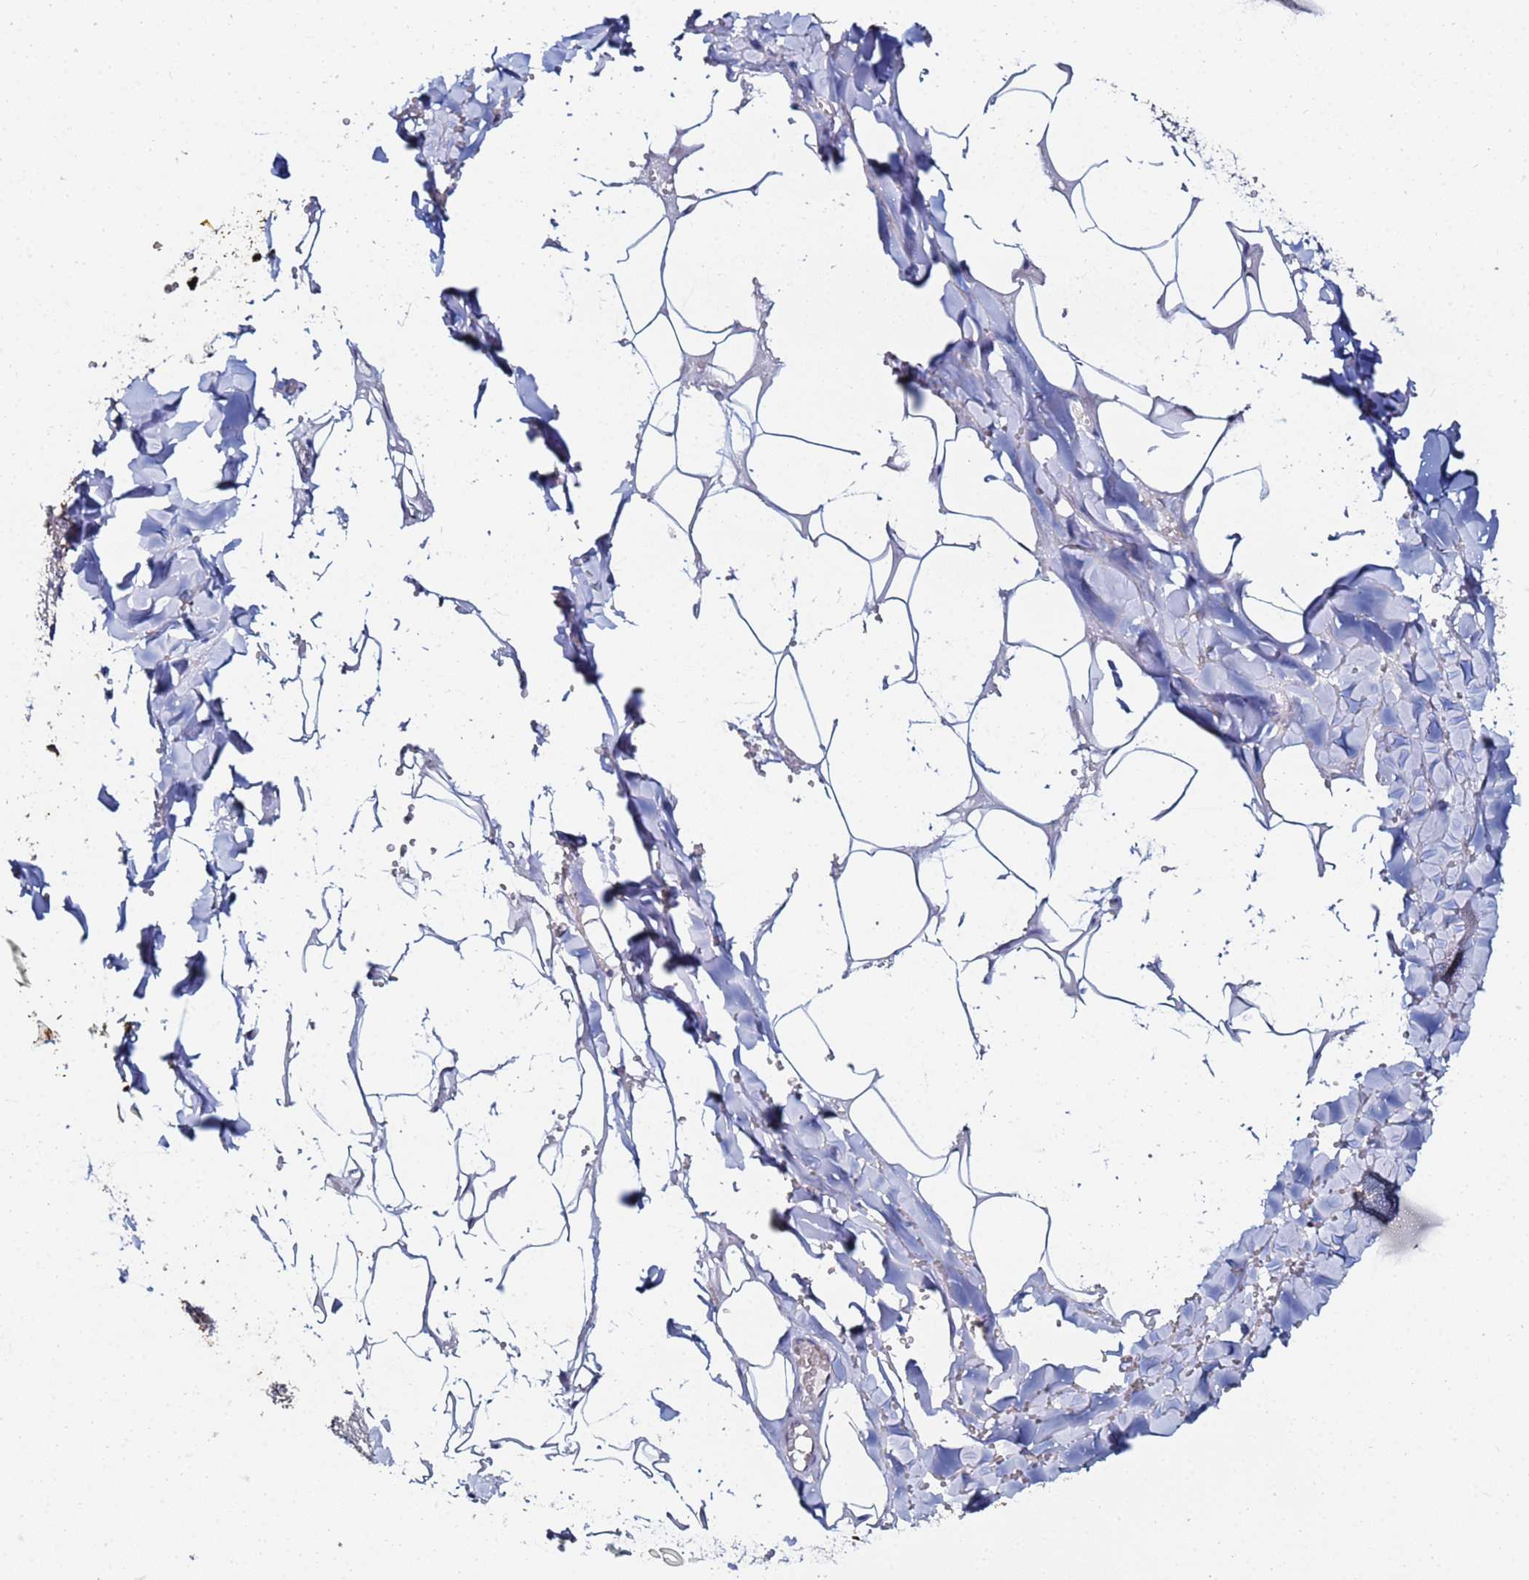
{"staining": {"intensity": "negative", "quantity": "none", "location": "none"}, "tissue": "adipose tissue", "cell_type": "Adipocytes", "image_type": "normal", "snomed": [{"axis": "morphology", "description": "Normal tissue, NOS"}, {"axis": "topography", "description": "Salivary gland"}, {"axis": "topography", "description": "Peripheral nerve tissue"}], "caption": "Adipose tissue was stained to show a protein in brown. There is no significant expression in adipocytes. Brightfield microscopy of immunohistochemistry stained with DAB (3,3'-diaminobenzidine) (brown) and hematoxylin (blue), captured at high magnification.", "gene": "MTCL1", "patient": {"sex": "male", "age": 38}}